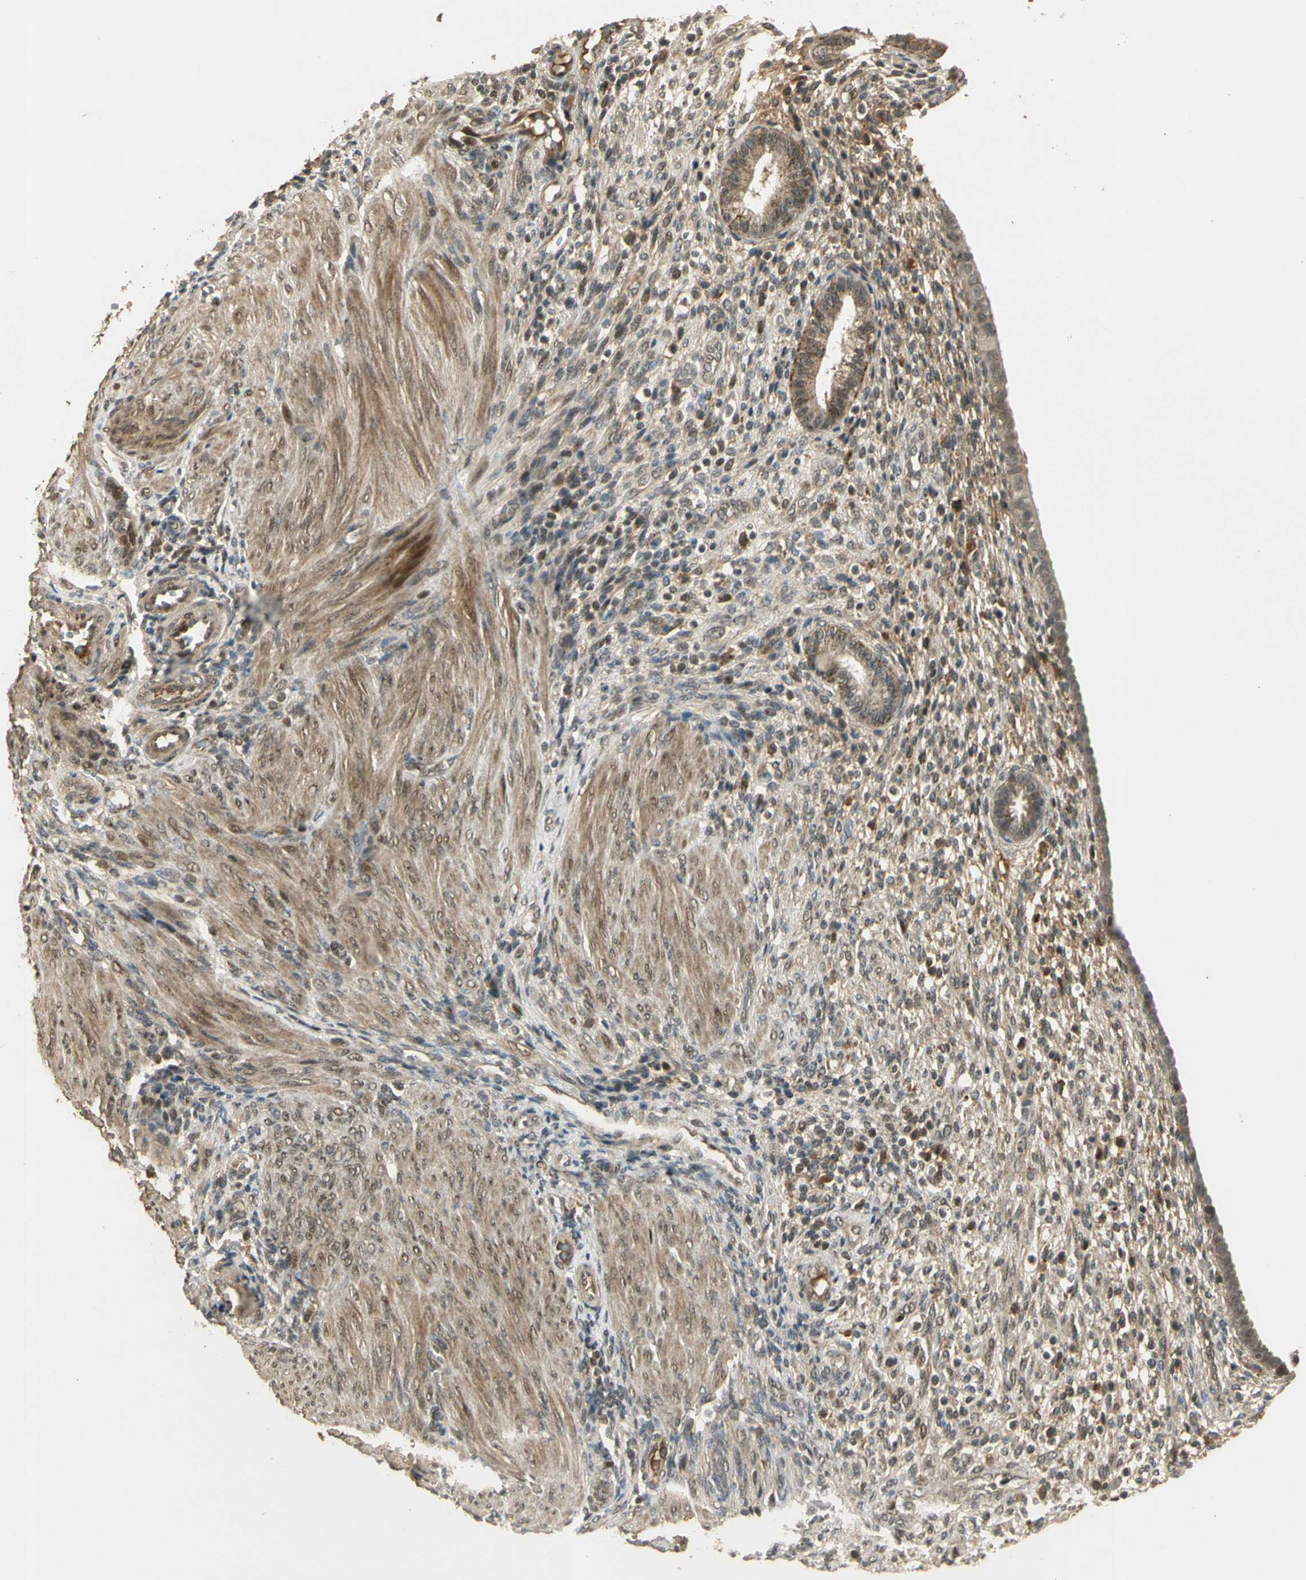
{"staining": {"intensity": "moderate", "quantity": "<25%", "location": "nuclear"}, "tissue": "endometrium", "cell_type": "Cells in endometrial stroma", "image_type": "normal", "snomed": [{"axis": "morphology", "description": "Normal tissue, NOS"}, {"axis": "topography", "description": "Endometrium"}], "caption": "A photomicrograph of endometrium stained for a protein exhibits moderate nuclear brown staining in cells in endometrial stroma. The protein of interest is shown in brown color, while the nuclei are stained blue.", "gene": "GMEB2", "patient": {"sex": "female", "age": 72}}